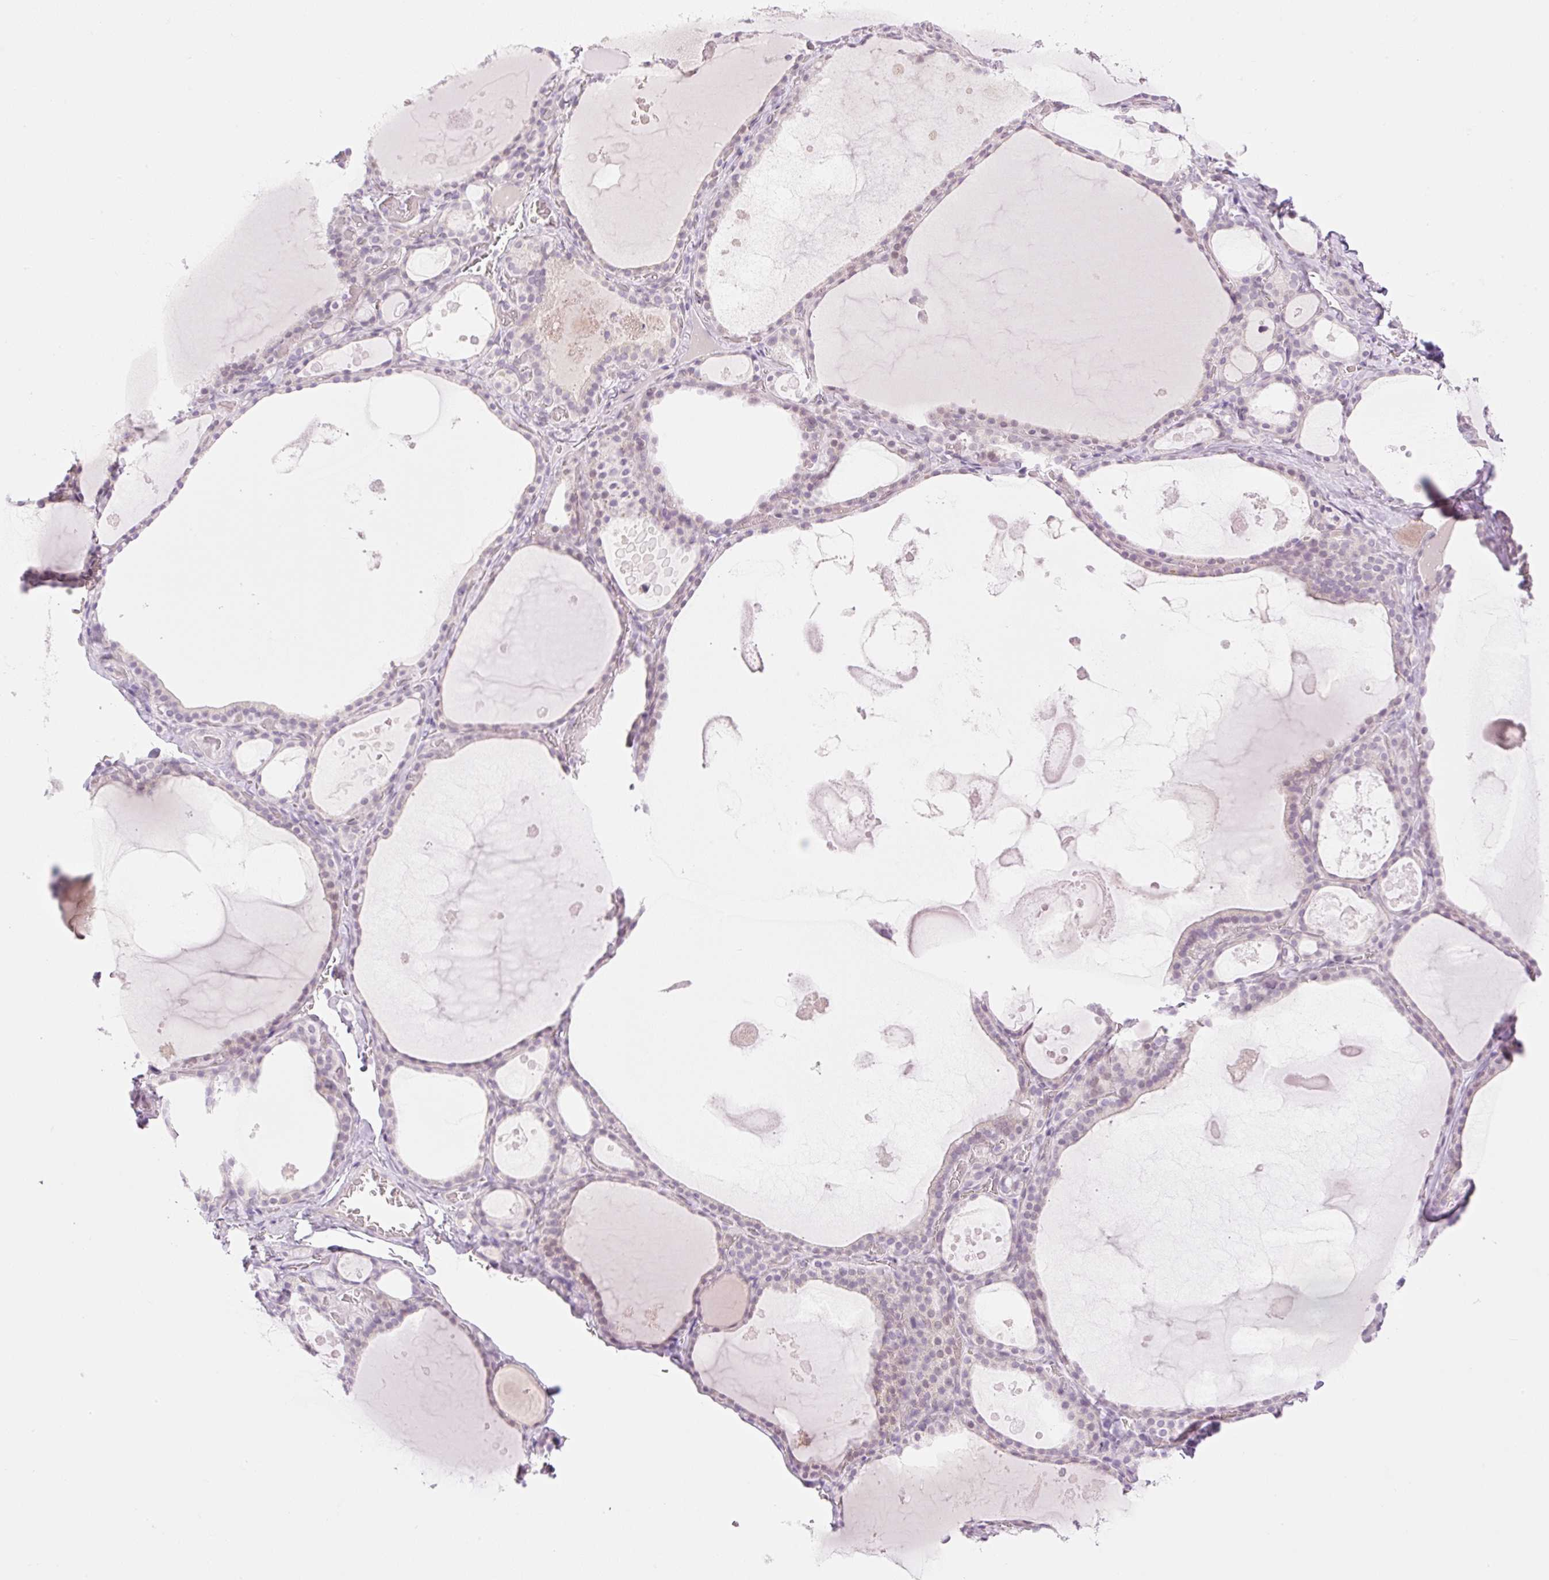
{"staining": {"intensity": "negative", "quantity": "none", "location": "none"}, "tissue": "thyroid gland", "cell_type": "Glandular cells", "image_type": "normal", "snomed": [{"axis": "morphology", "description": "Normal tissue, NOS"}, {"axis": "topography", "description": "Thyroid gland"}], "caption": "A high-resolution micrograph shows immunohistochemistry (IHC) staining of unremarkable thyroid gland, which demonstrates no significant staining in glandular cells. The staining was performed using DAB to visualize the protein expression in brown, while the nuclei were stained in blue with hematoxylin (Magnification: 20x).", "gene": "TBX15", "patient": {"sex": "male", "age": 56}}